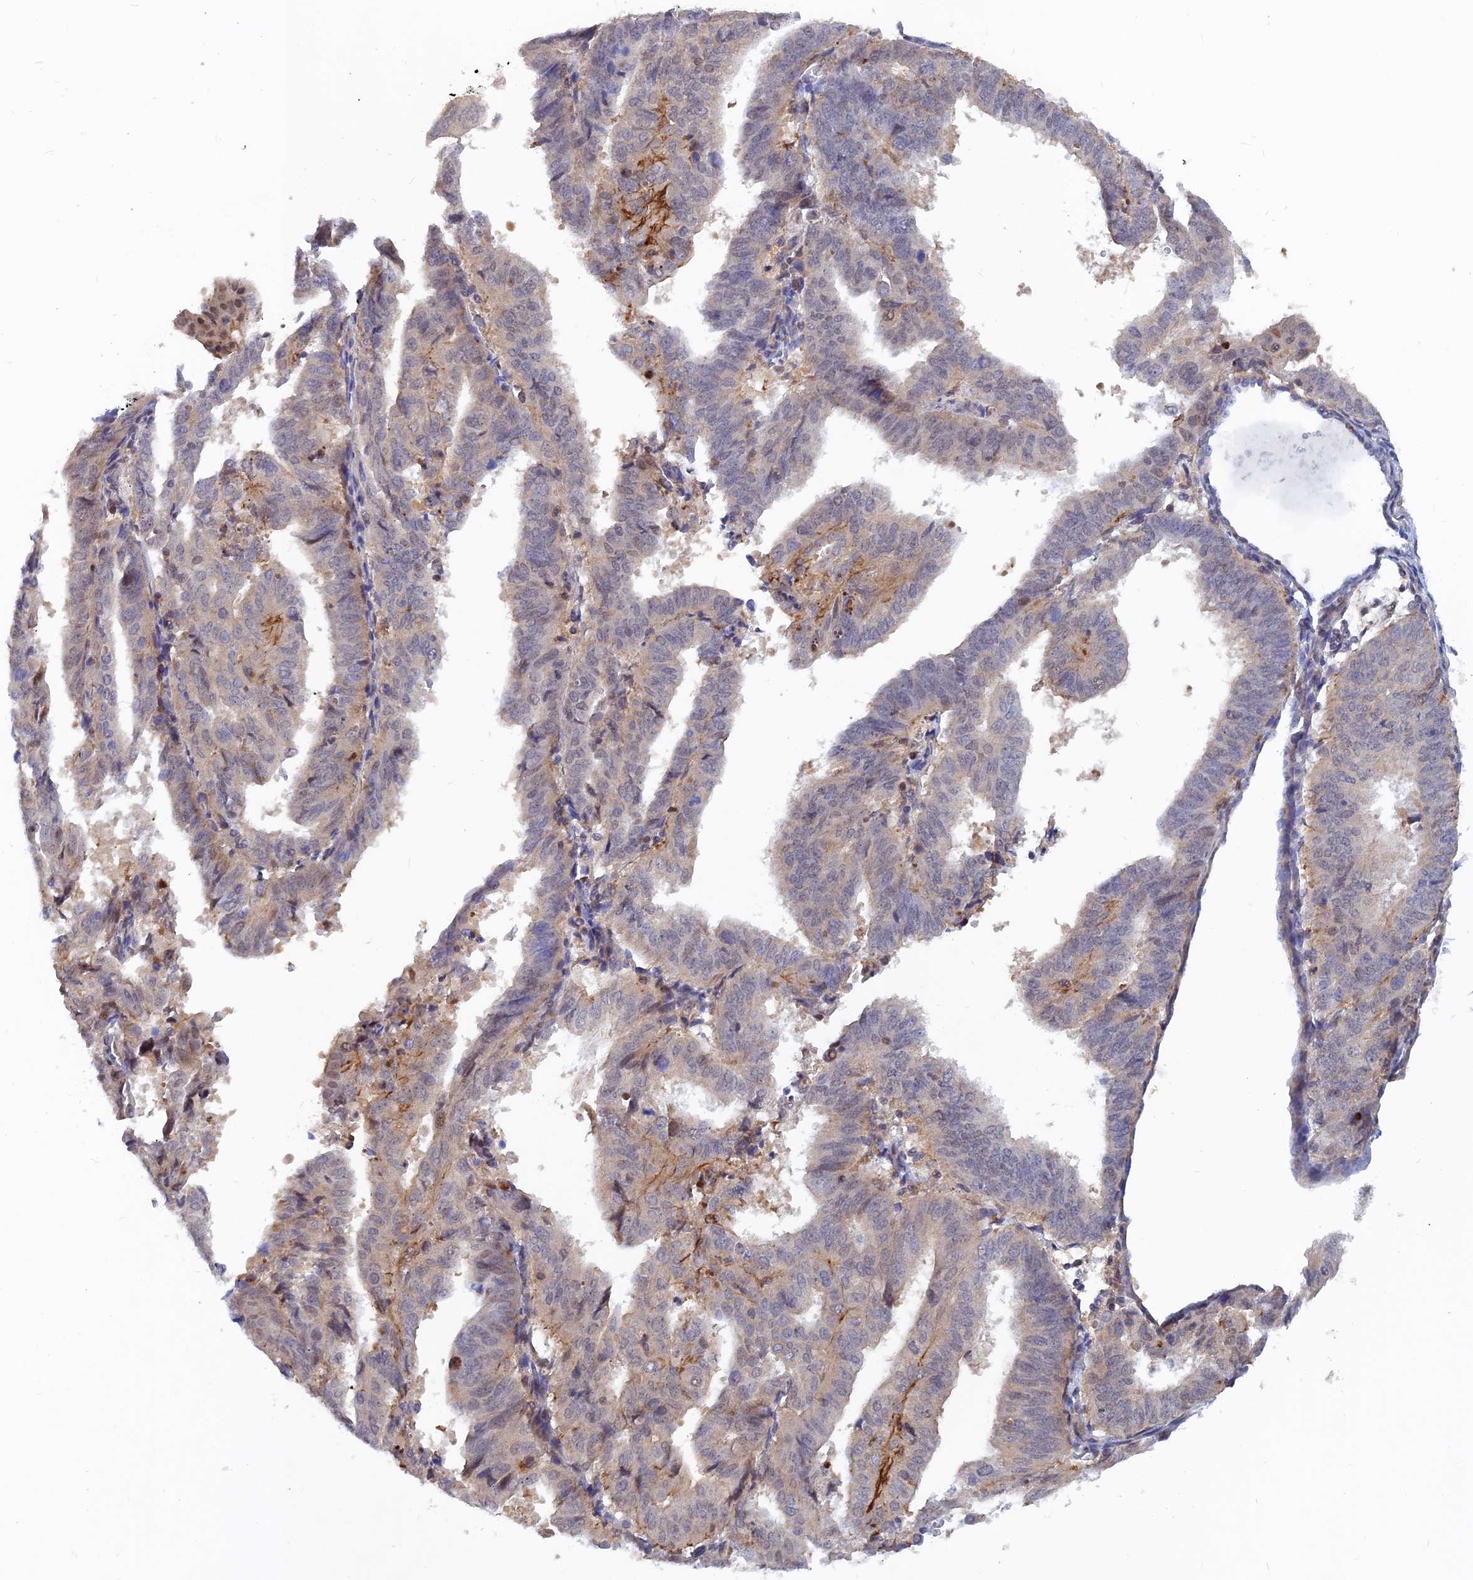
{"staining": {"intensity": "weak", "quantity": "<25%", "location": "nuclear"}, "tissue": "endometrial cancer", "cell_type": "Tumor cells", "image_type": "cancer", "snomed": [{"axis": "morphology", "description": "Adenocarcinoma, NOS"}, {"axis": "topography", "description": "Uterus"}], "caption": "An image of human endometrial cancer is negative for staining in tumor cells.", "gene": "DNAJC16", "patient": {"sex": "female", "age": 77}}